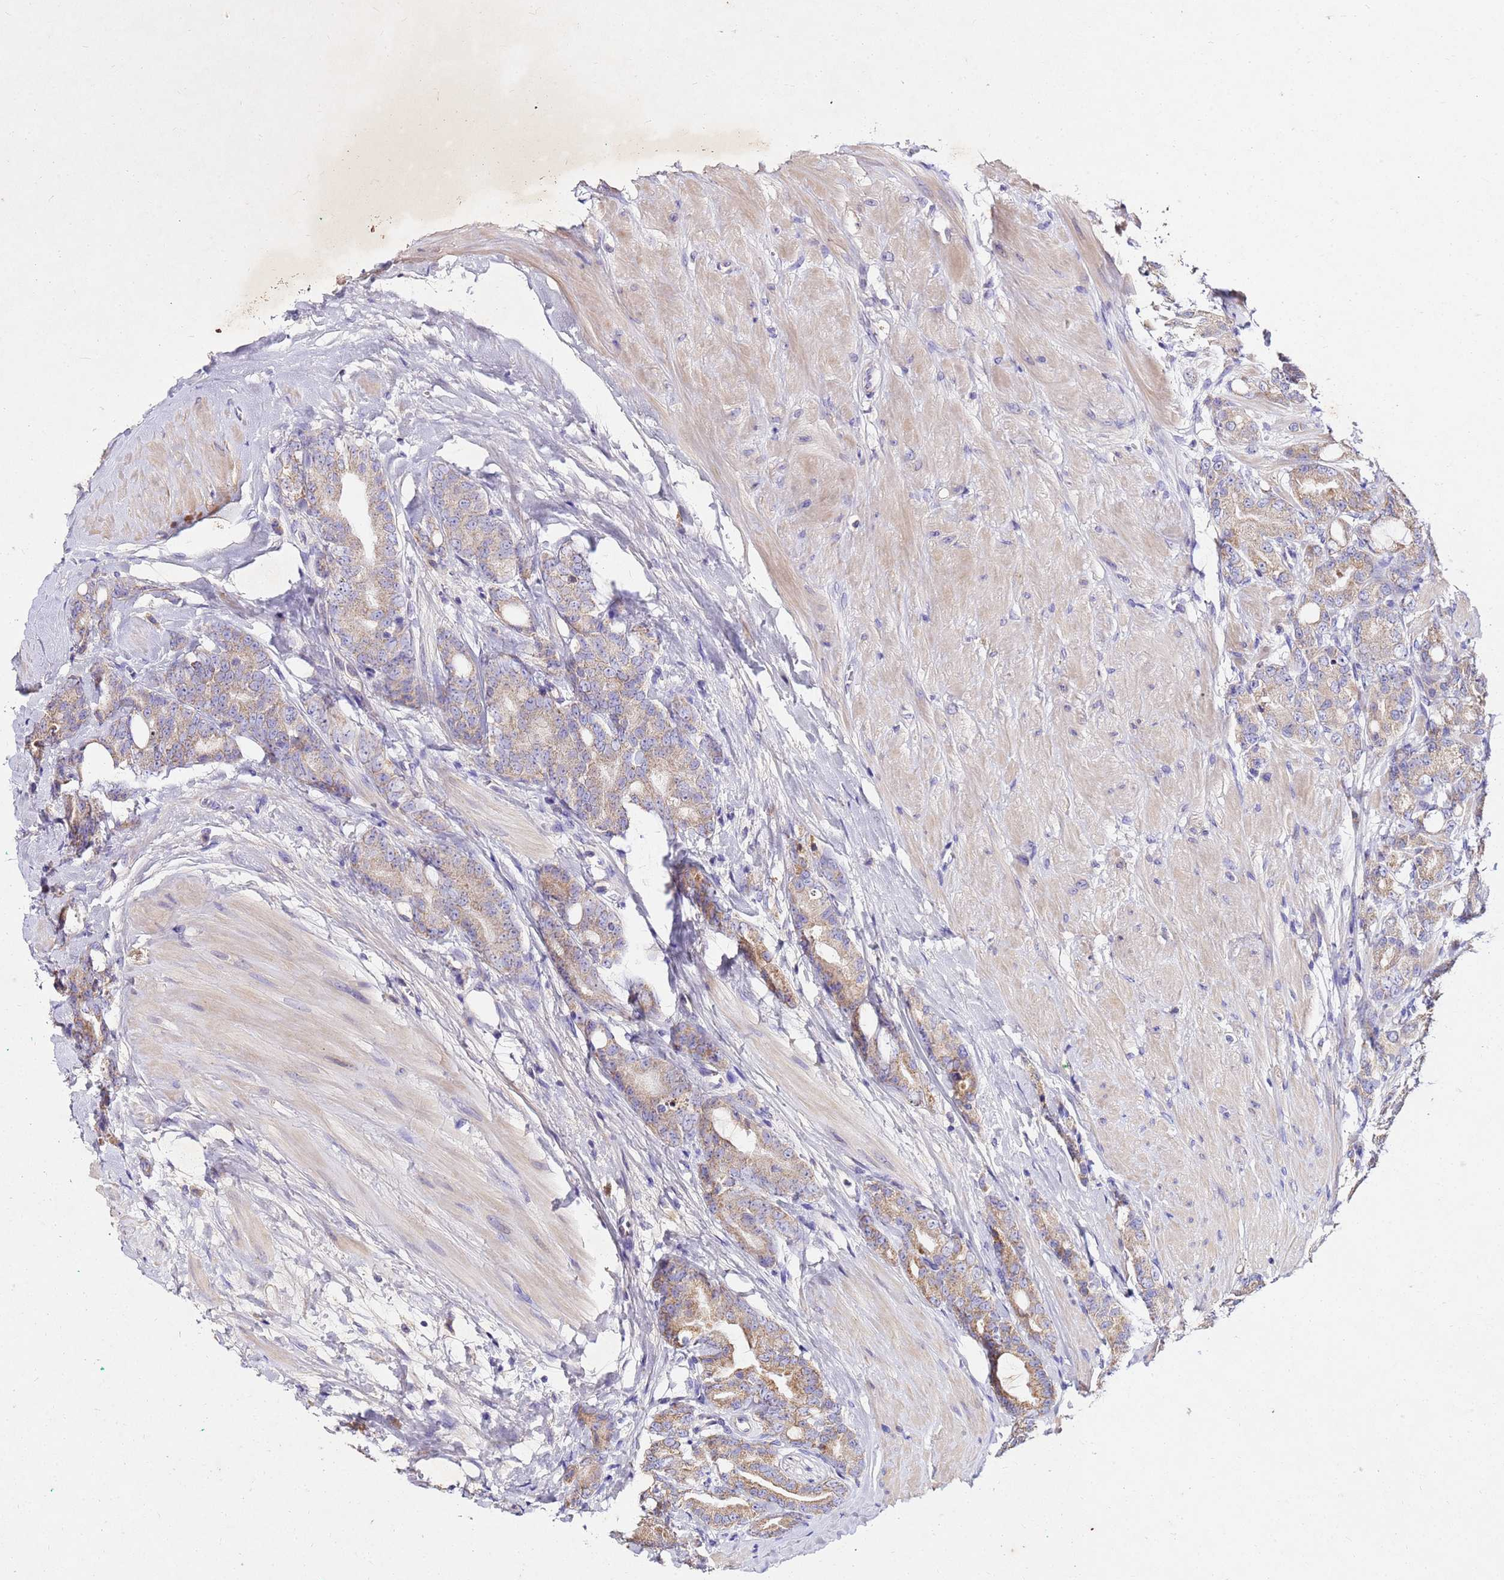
{"staining": {"intensity": "moderate", "quantity": "<25%", "location": "cytoplasmic/membranous"}, "tissue": "prostate cancer", "cell_type": "Tumor cells", "image_type": "cancer", "snomed": [{"axis": "morphology", "description": "Adenocarcinoma, High grade"}, {"axis": "topography", "description": "Prostate"}], "caption": "Protein expression analysis of human prostate cancer reveals moderate cytoplasmic/membranous positivity in approximately <25% of tumor cells.", "gene": "COX14", "patient": {"sex": "male", "age": 62}}